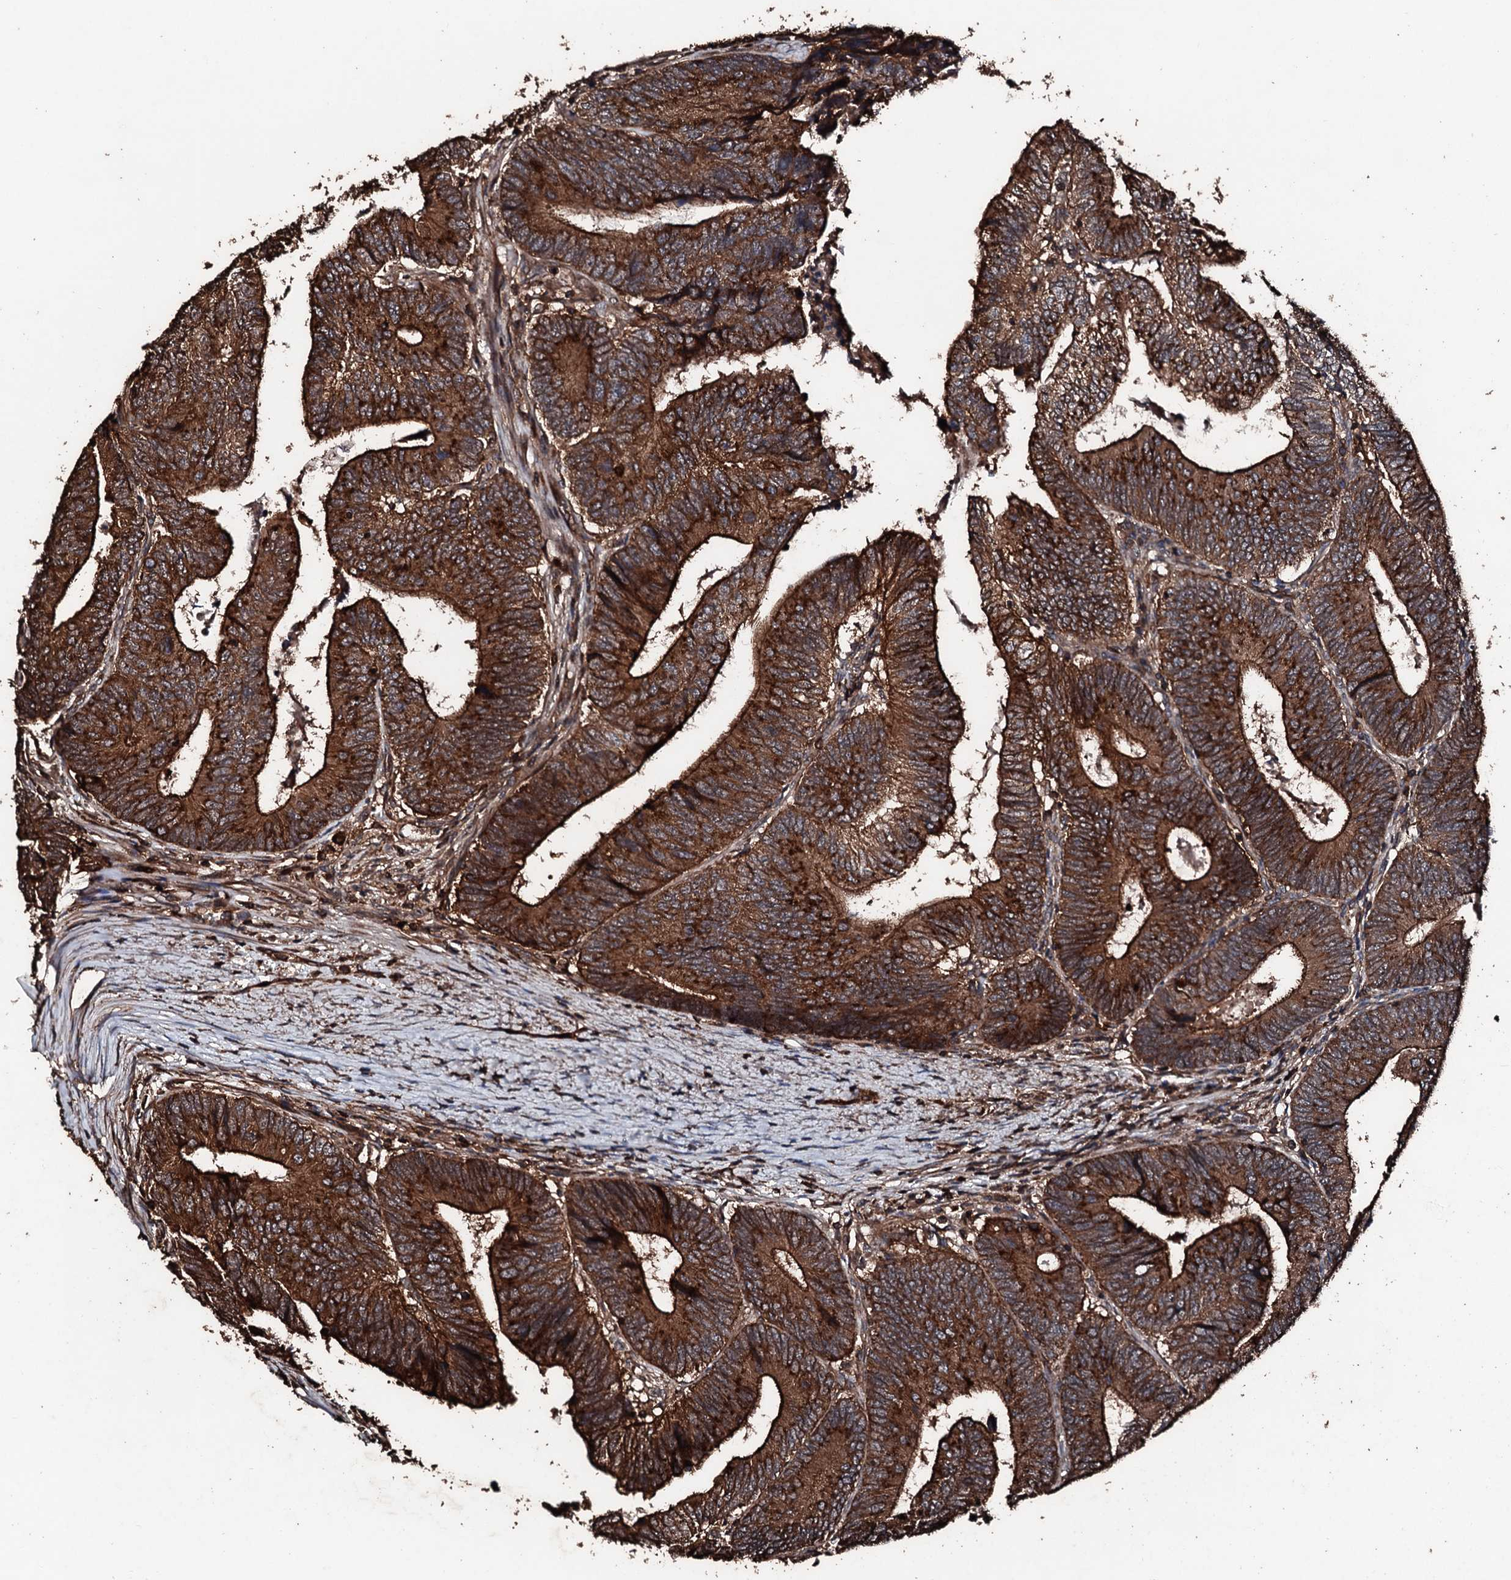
{"staining": {"intensity": "strong", "quantity": ">75%", "location": "cytoplasmic/membranous"}, "tissue": "colorectal cancer", "cell_type": "Tumor cells", "image_type": "cancer", "snomed": [{"axis": "morphology", "description": "Adenocarcinoma, NOS"}, {"axis": "topography", "description": "Colon"}], "caption": "This is an image of IHC staining of colorectal cancer (adenocarcinoma), which shows strong staining in the cytoplasmic/membranous of tumor cells.", "gene": "KIF18A", "patient": {"sex": "female", "age": 67}}